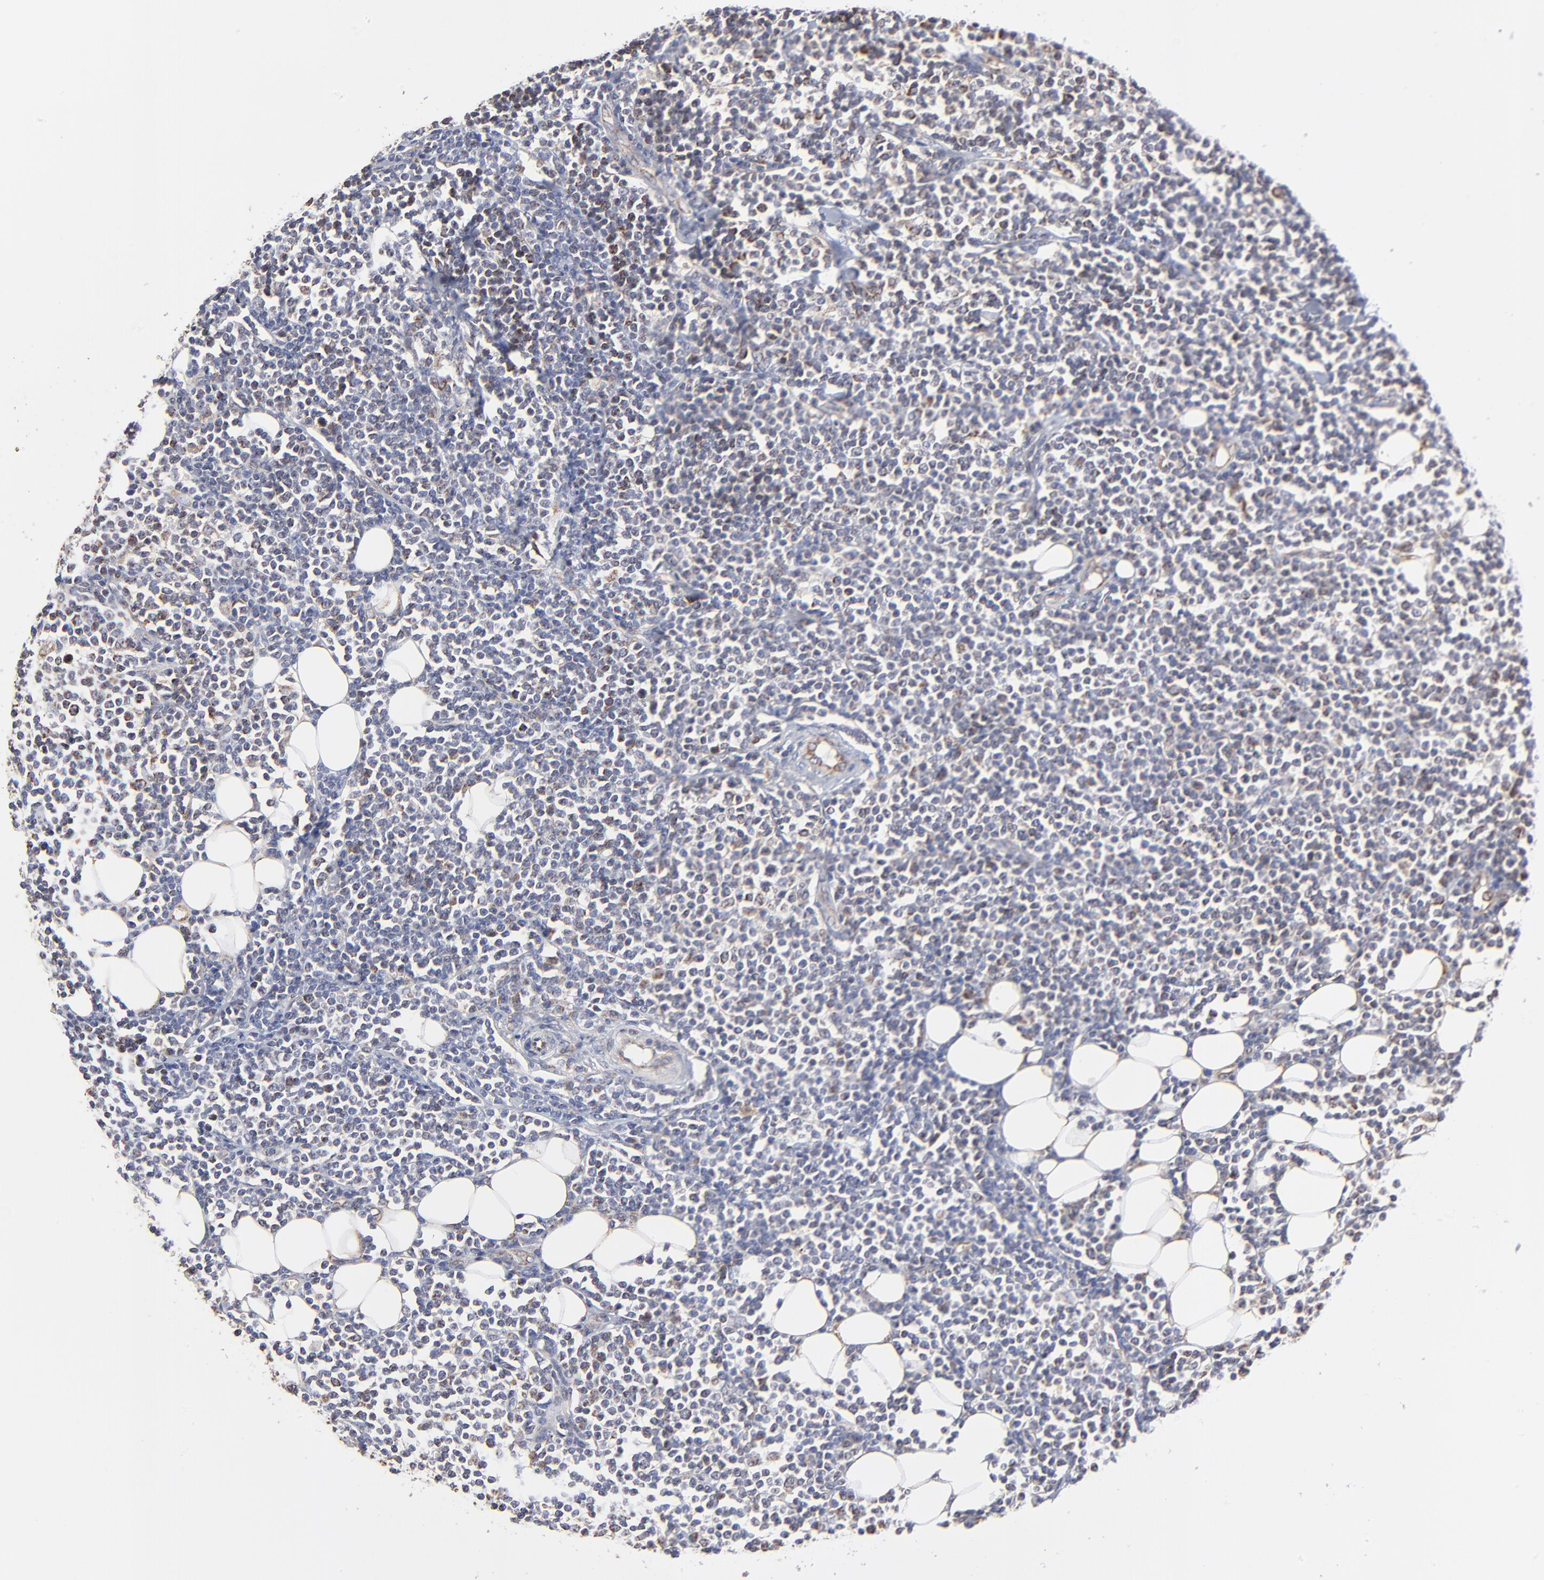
{"staining": {"intensity": "negative", "quantity": "none", "location": "none"}, "tissue": "lymphoma", "cell_type": "Tumor cells", "image_type": "cancer", "snomed": [{"axis": "morphology", "description": "Malignant lymphoma, non-Hodgkin's type, Low grade"}, {"axis": "topography", "description": "Soft tissue"}], "caption": "High magnification brightfield microscopy of low-grade malignant lymphoma, non-Hodgkin's type stained with DAB (3,3'-diaminobenzidine) (brown) and counterstained with hematoxylin (blue): tumor cells show no significant staining. (DAB (3,3'-diaminobenzidine) immunohistochemistry, high magnification).", "gene": "ZNF550", "patient": {"sex": "male", "age": 92}}